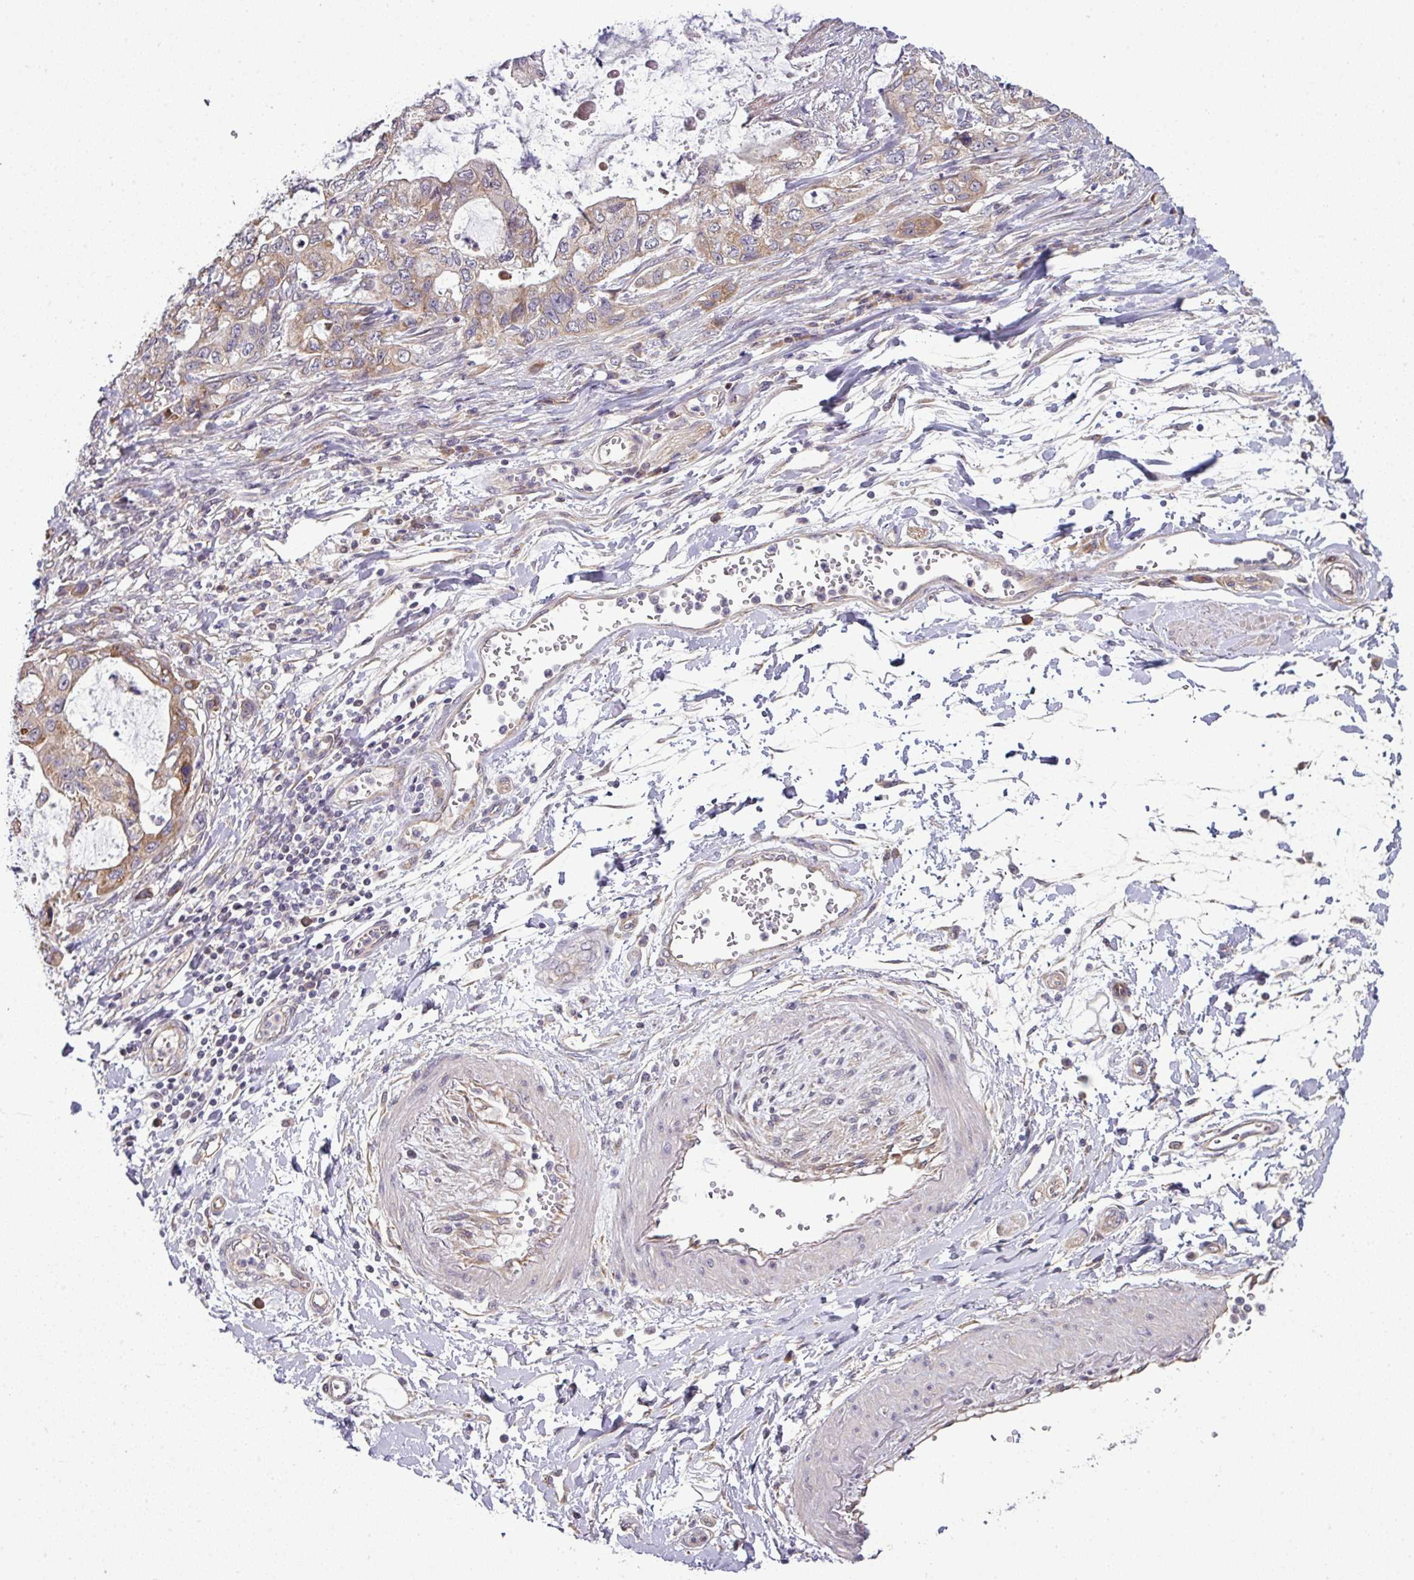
{"staining": {"intensity": "moderate", "quantity": ">75%", "location": "cytoplasmic/membranous"}, "tissue": "stomach cancer", "cell_type": "Tumor cells", "image_type": "cancer", "snomed": [{"axis": "morphology", "description": "Adenocarcinoma, NOS"}, {"axis": "topography", "description": "Stomach, upper"}], "caption": "Approximately >75% of tumor cells in human stomach cancer demonstrate moderate cytoplasmic/membranous protein staining as visualized by brown immunohistochemical staining.", "gene": "TIMMDC1", "patient": {"sex": "female", "age": 52}}